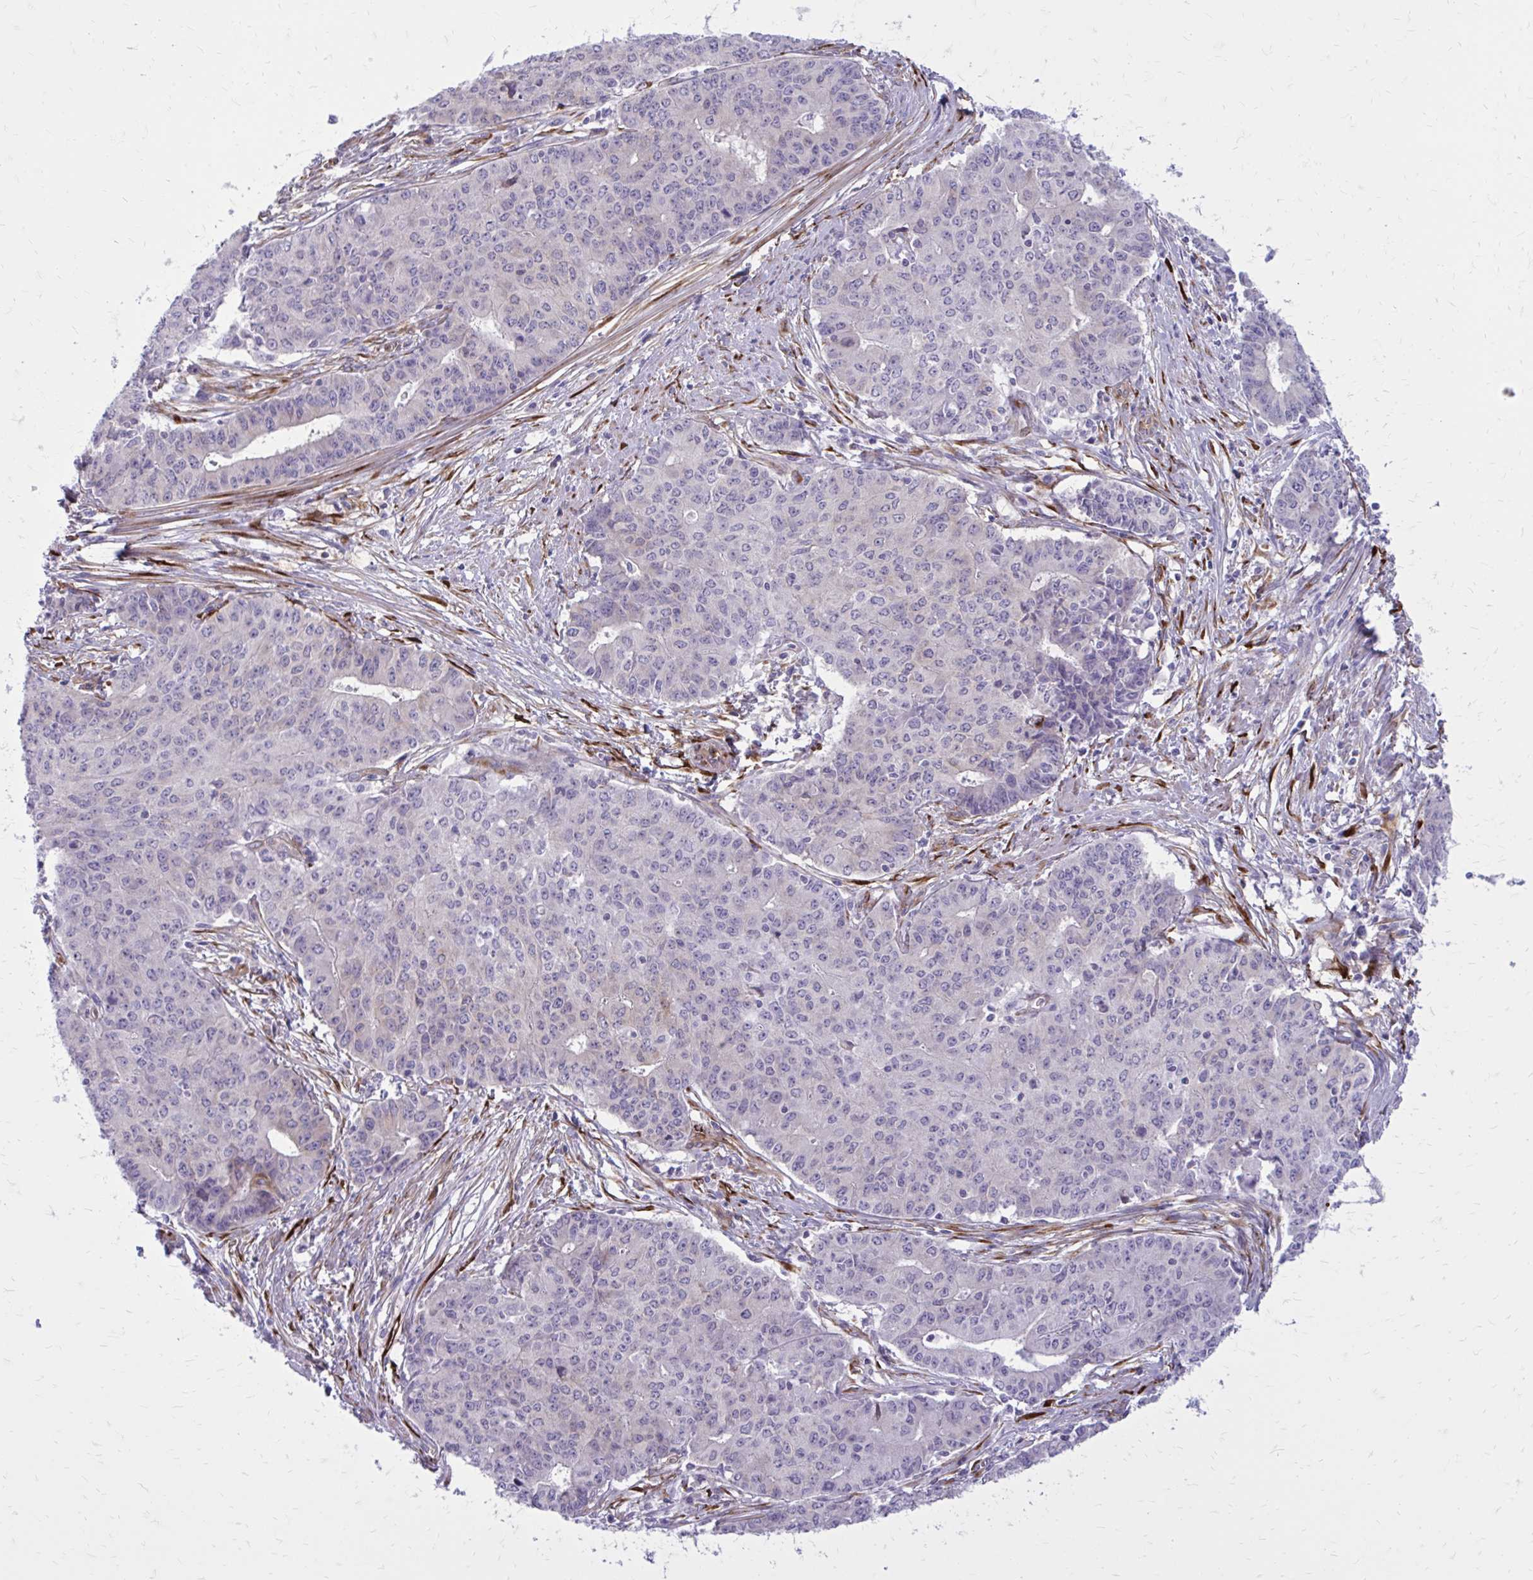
{"staining": {"intensity": "negative", "quantity": "none", "location": "none"}, "tissue": "endometrial cancer", "cell_type": "Tumor cells", "image_type": "cancer", "snomed": [{"axis": "morphology", "description": "Adenocarcinoma, NOS"}, {"axis": "topography", "description": "Endometrium"}], "caption": "This is an immunohistochemistry image of endometrial adenocarcinoma. There is no staining in tumor cells.", "gene": "BEND5", "patient": {"sex": "female", "age": 59}}